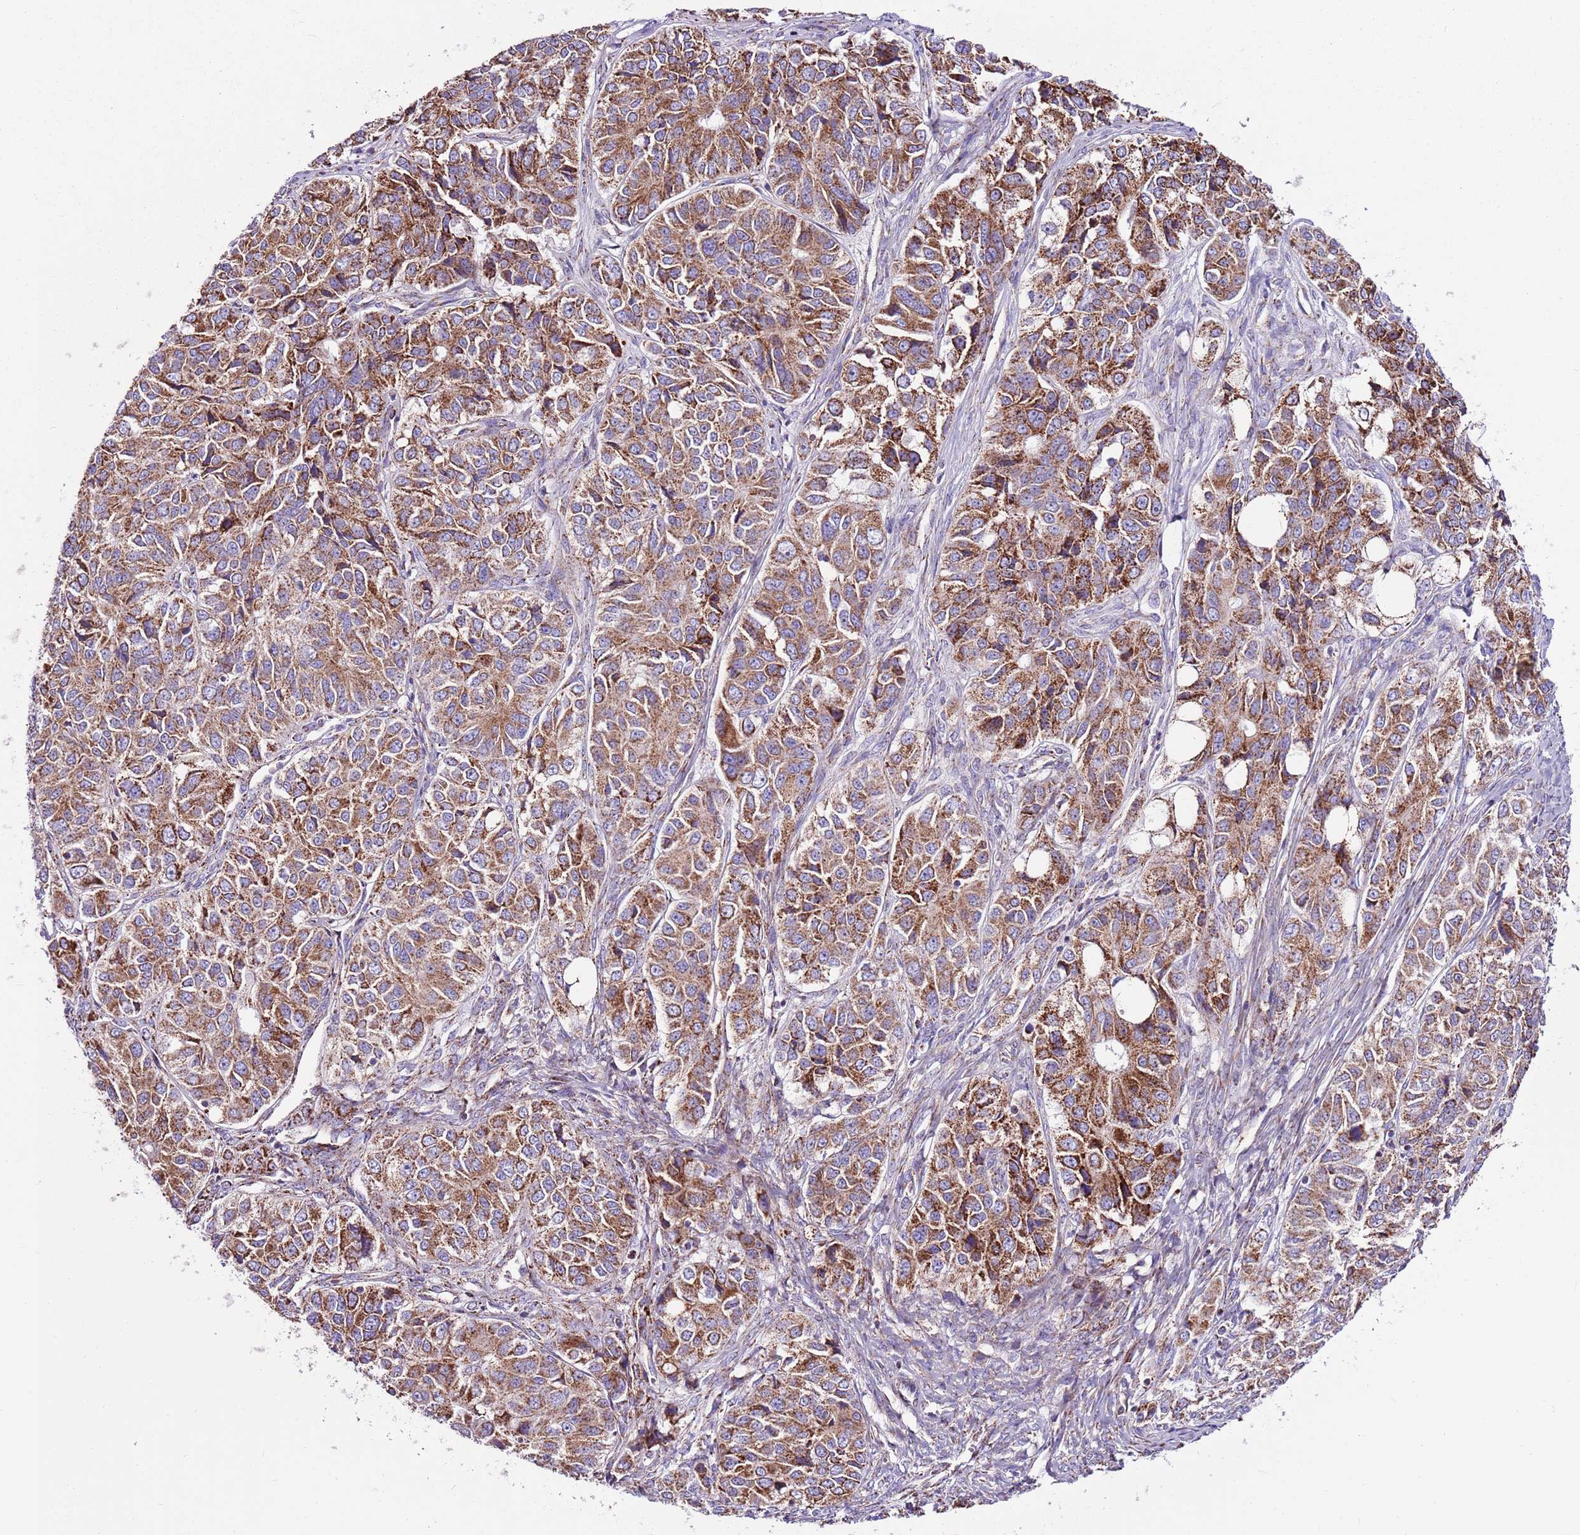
{"staining": {"intensity": "moderate", "quantity": ">75%", "location": "cytoplasmic/membranous"}, "tissue": "ovarian cancer", "cell_type": "Tumor cells", "image_type": "cancer", "snomed": [{"axis": "morphology", "description": "Carcinoma, endometroid"}, {"axis": "topography", "description": "Ovary"}], "caption": "A photomicrograph of ovarian endometroid carcinoma stained for a protein shows moderate cytoplasmic/membranous brown staining in tumor cells. The protein of interest is shown in brown color, while the nuclei are stained blue.", "gene": "HECTD4", "patient": {"sex": "female", "age": 51}}